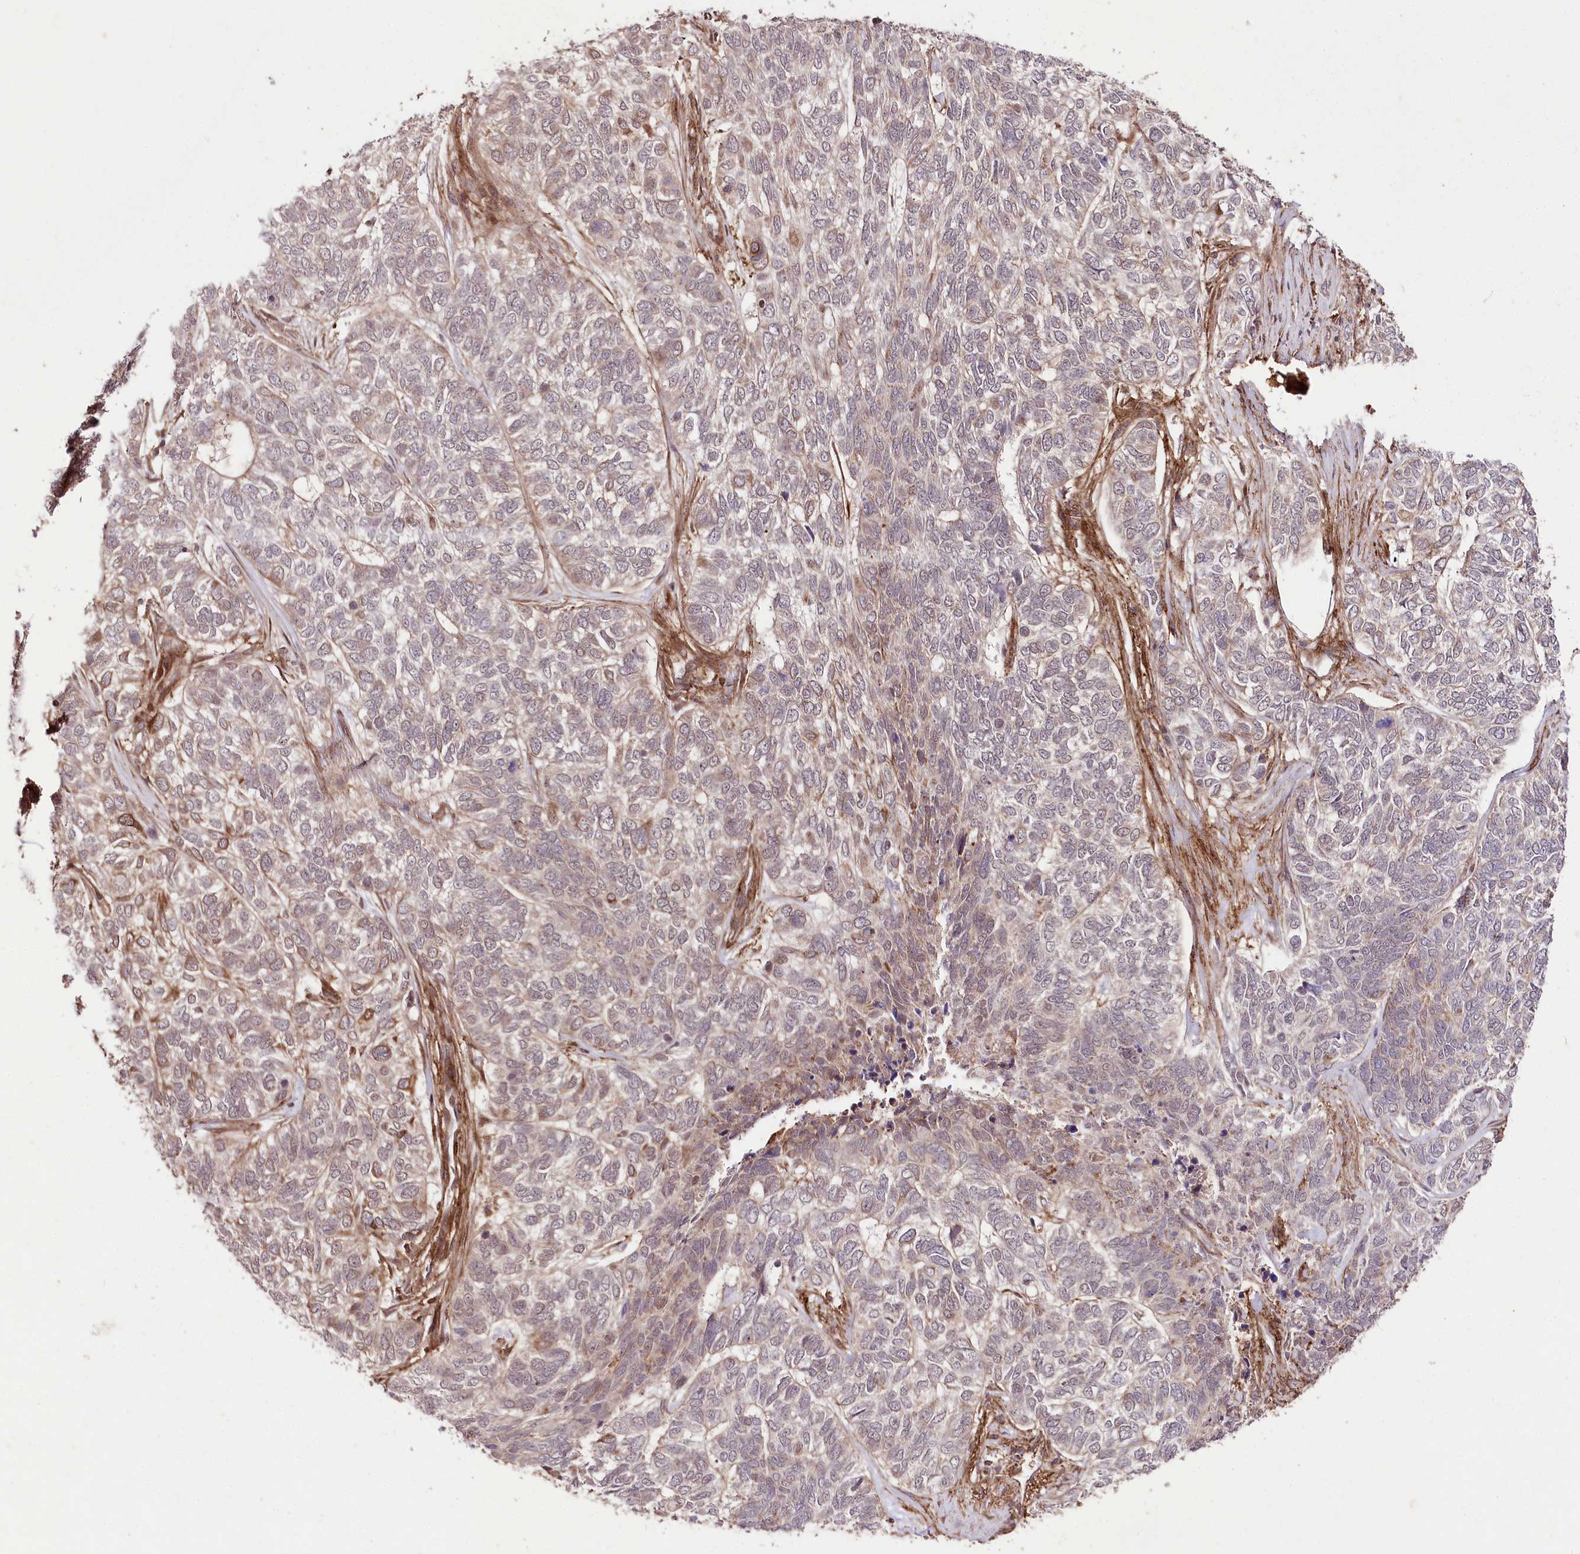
{"staining": {"intensity": "weak", "quantity": "<25%", "location": "cytoplasmic/membranous"}, "tissue": "skin cancer", "cell_type": "Tumor cells", "image_type": "cancer", "snomed": [{"axis": "morphology", "description": "Basal cell carcinoma"}, {"axis": "topography", "description": "Skin"}], "caption": "Tumor cells show no significant protein staining in basal cell carcinoma (skin).", "gene": "PHLDB1", "patient": {"sex": "female", "age": 65}}